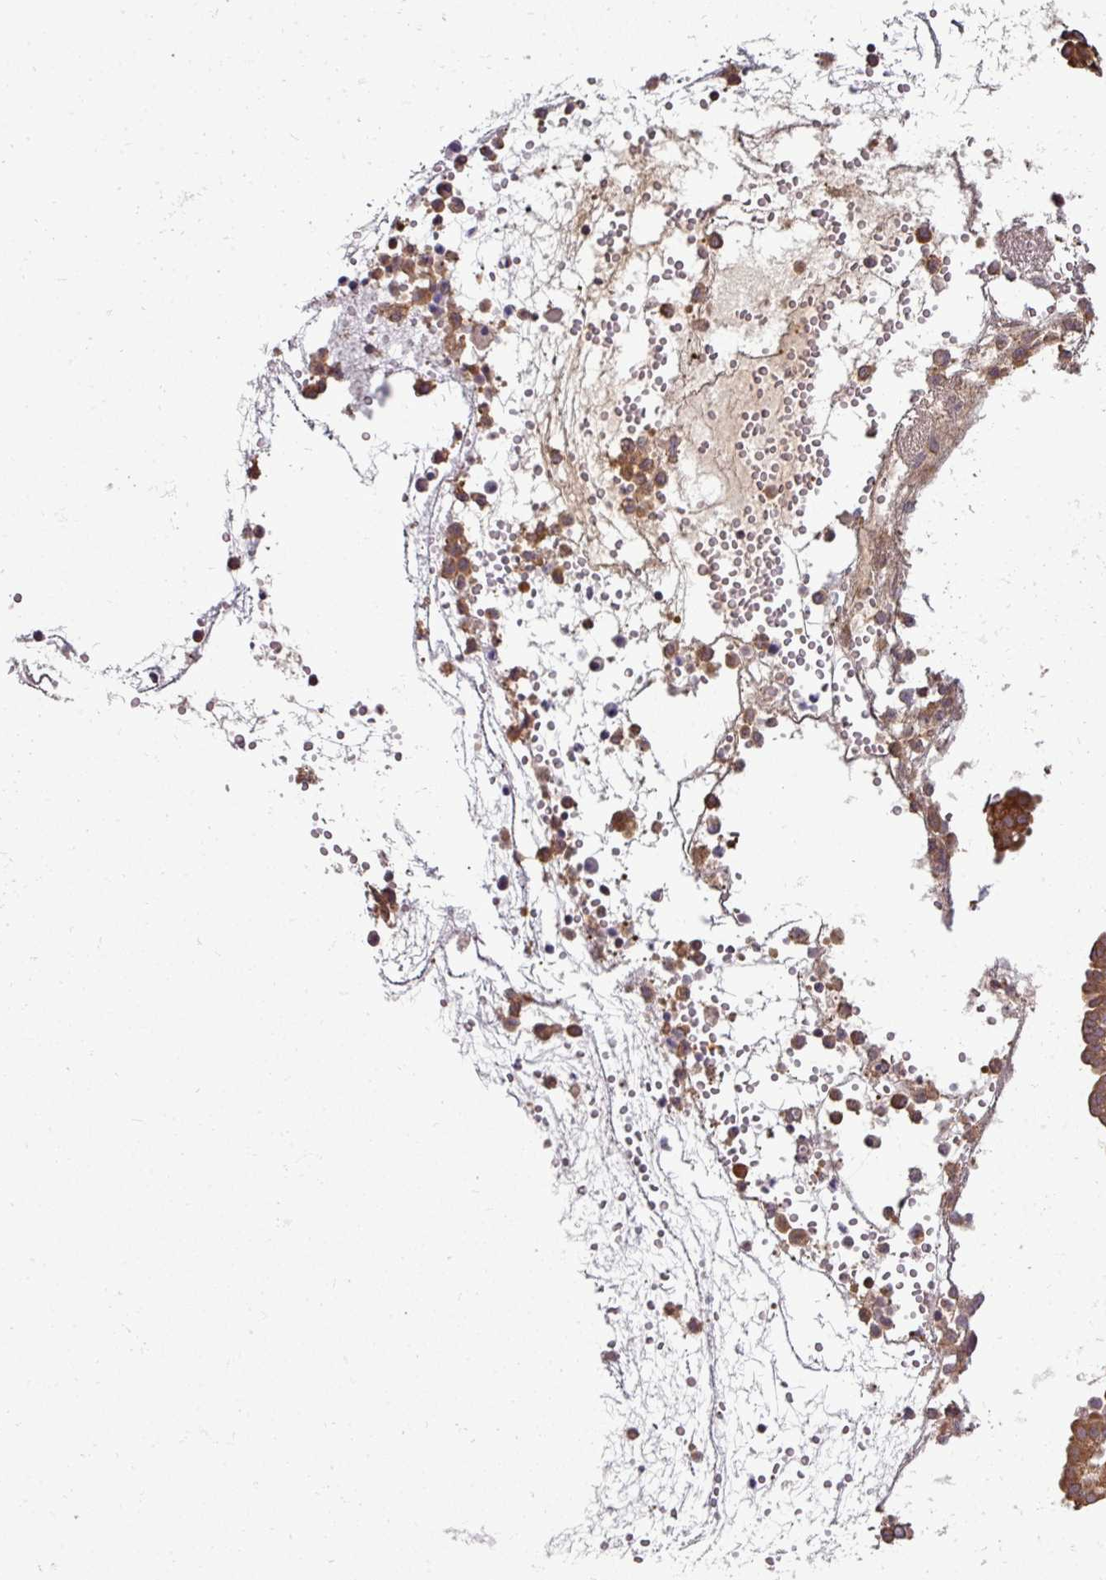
{"staining": {"intensity": "moderate", "quantity": ">75%", "location": "cytoplasmic/membranous"}, "tissue": "ovarian cancer", "cell_type": "Tumor cells", "image_type": "cancer", "snomed": [{"axis": "morphology", "description": "Cystadenocarcinoma, serous, NOS"}, {"axis": "topography", "description": "Soft tissue"}, {"axis": "topography", "description": "Ovary"}], "caption": "Ovarian serous cystadenocarcinoma stained with immunohistochemistry demonstrates moderate cytoplasmic/membranous staining in about >75% of tumor cells.", "gene": "RBM4B", "patient": {"sex": "female", "age": 57}}